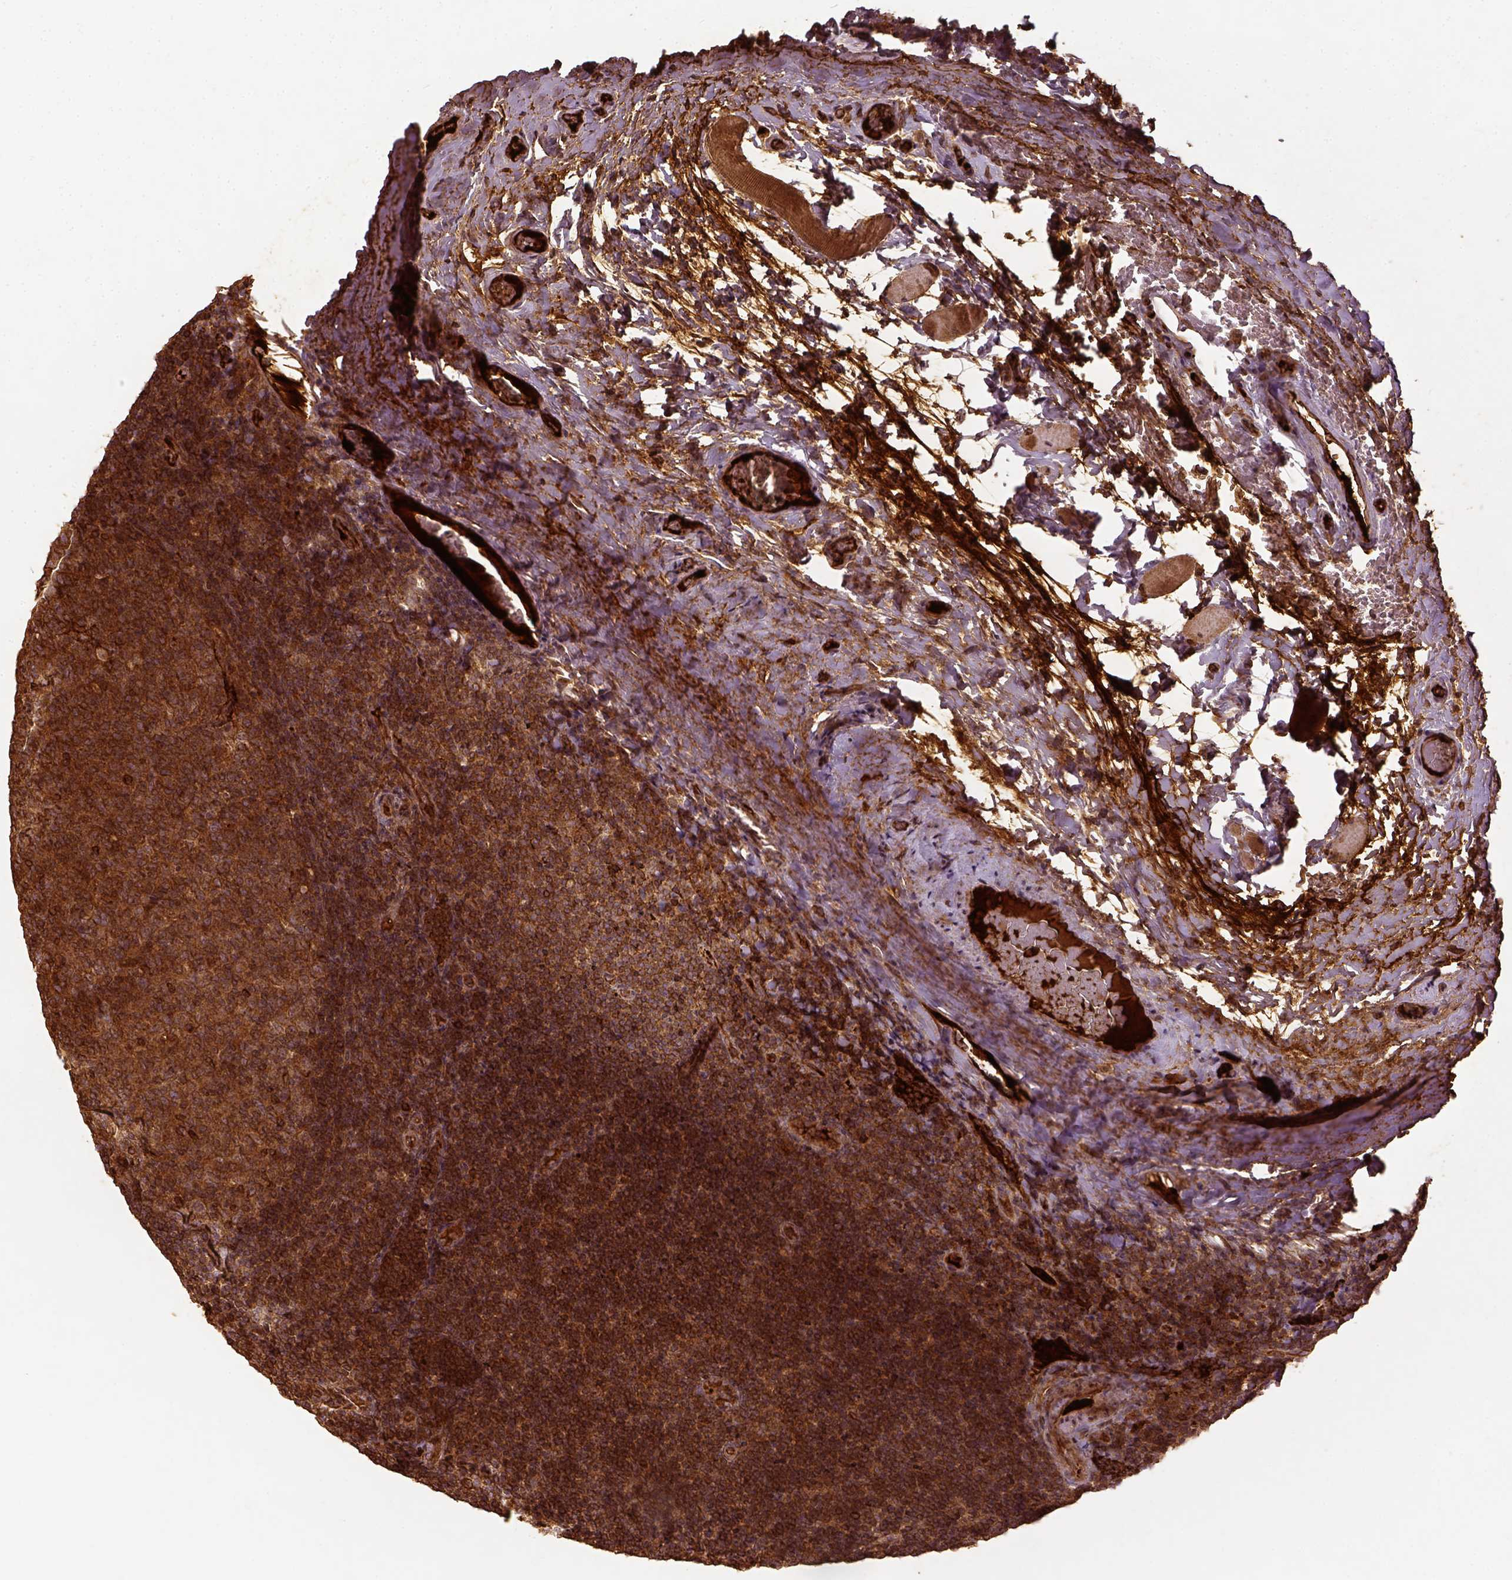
{"staining": {"intensity": "strong", "quantity": "25%-75%", "location": "cytoplasmic/membranous"}, "tissue": "tonsil", "cell_type": "Germinal center cells", "image_type": "normal", "snomed": [{"axis": "morphology", "description": "Normal tissue, NOS"}, {"axis": "morphology", "description": "Inflammation, NOS"}, {"axis": "topography", "description": "Tonsil"}], "caption": "Germinal center cells display high levels of strong cytoplasmic/membranous expression in about 25%-75% of cells in benign tonsil. The staining was performed using DAB (3,3'-diaminobenzidine) to visualize the protein expression in brown, while the nuclei were stained in blue with hematoxylin (Magnification: 20x).", "gene": "VEGFA", "patient": {"sex": "female", "age": 31}}